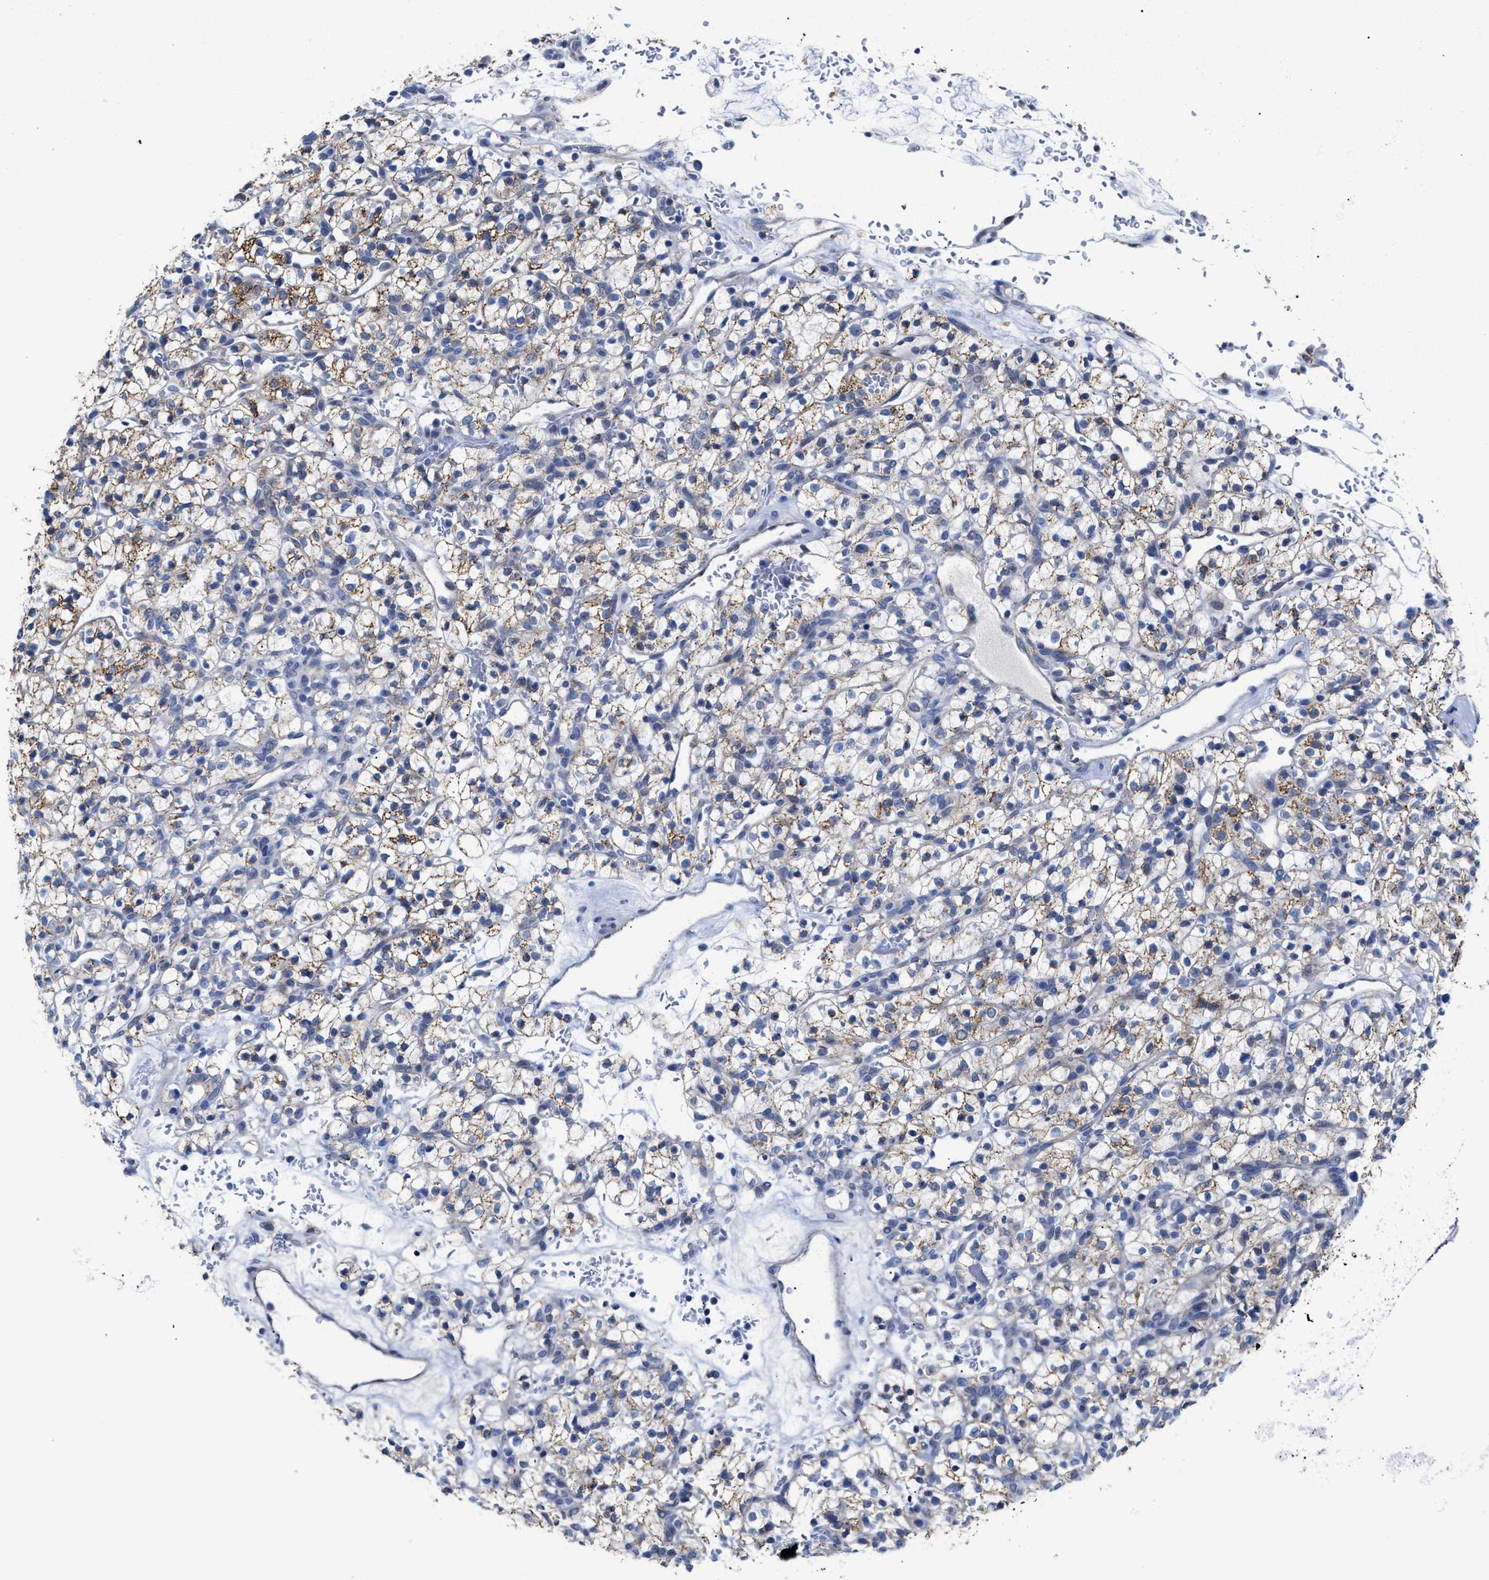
{"staining": {"intensity": "moderate", "quantity": "<25%", "location": "cytoplasmic/membranous"}, "tissue": "renal cancer", "cell_type": "Tumor cells", "image_type": "cancer", "snomed": [{"axis": "morphology", "description": "Adenocarcinoma, NOS"}, {"axis": "topography", "description": "Kidney"}], "caption": "Brown immunohistochemical staining in renal cancer reveals moderate cytoplasmic/membranous positivity in approximately <25% of tumor cells. The staining is performed using DAB brown chromogen to label protein expression. The nuclei are counter-stained blue using hematoxylin.", "gene": "JAG1", "patient": {"sex": "female", "age": 57}}